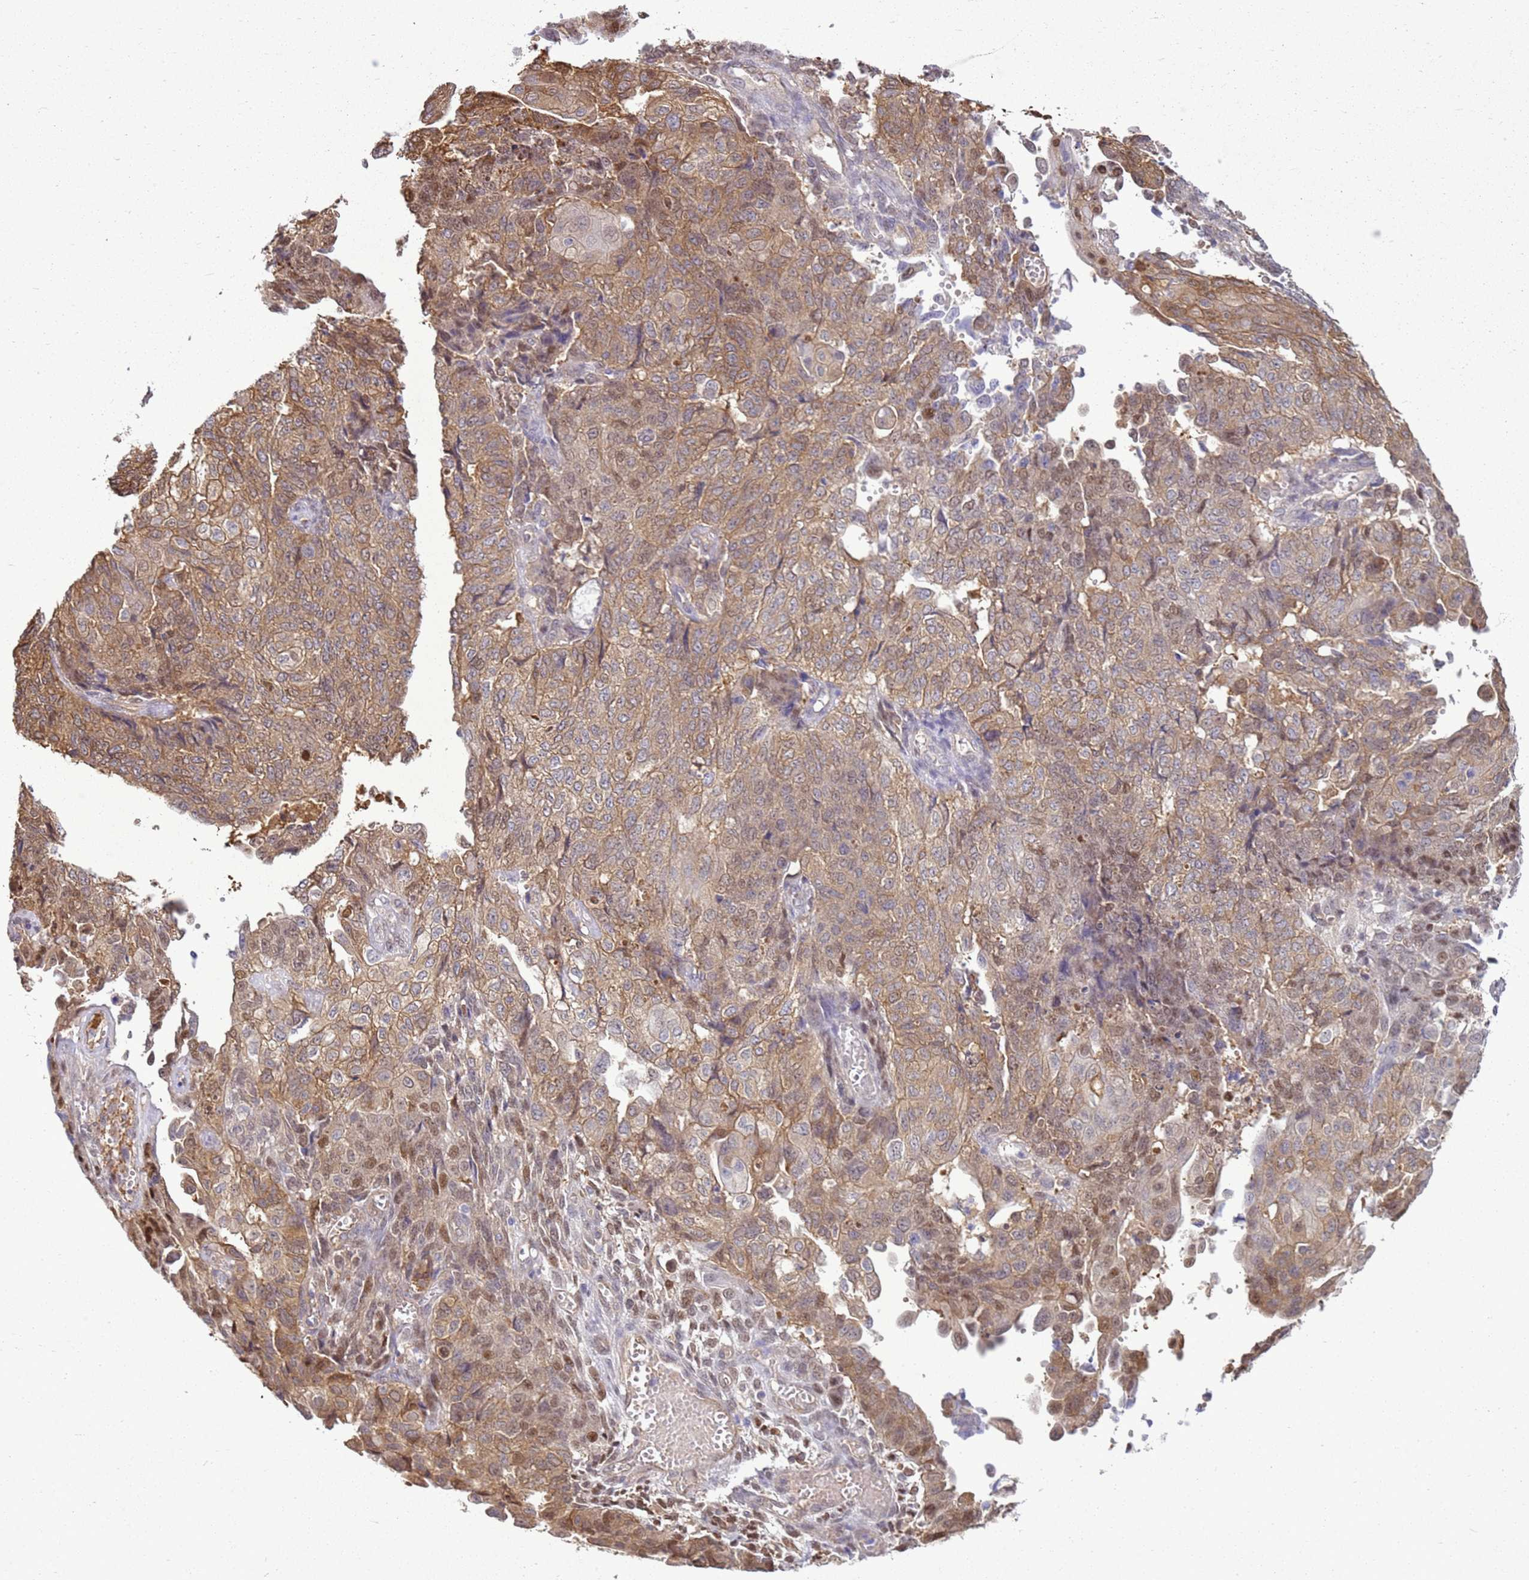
{"staining": {"intensity": "moderate", "quantity": ">75%", "location": "cytoplasmic/membranous,nuclear"}, "tissue": "endometrial cancer", "cell_type": "Tumor cells", "image_type": "cancer", "snomed": [{"axis": "morphology", "description": "Adenocarcinoma, NOS"}, {"axis": "topography", "description": "Endometrium"}], "caption": "Immunohistochemistry micrograph of neoplastic tissue: endometrial adenocarcinoma stained using immunohistochemistry displays medium levels of moderate protein expression localized specifically in the cytoplasmic/membranous and nuclear of tumor cells, appearing as a cytoplasmic/membranous and nuclear brown color.", "gene": "YWHAE", "patient": {"sex": "female", "age": 32}}